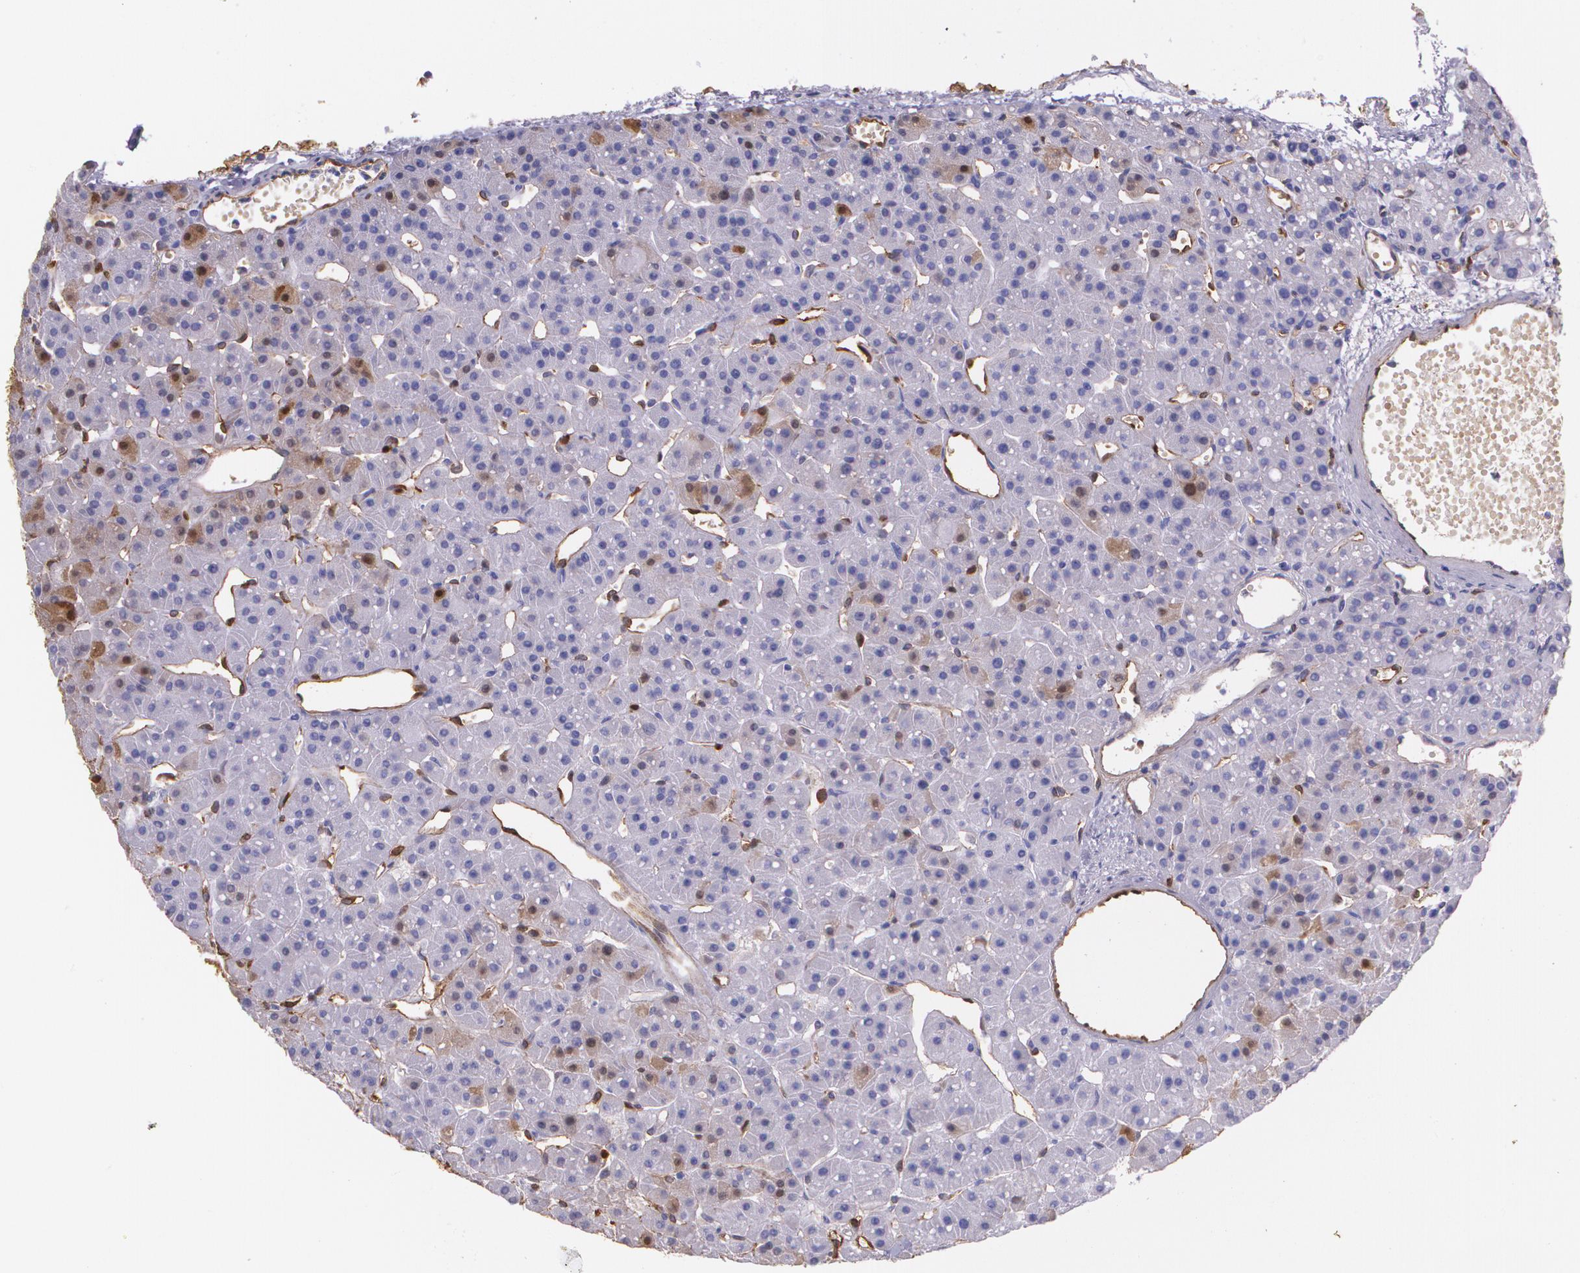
{"staining": {"intensity": "moderate", "quantity": ">75%", "location": "cytoplasmic/membranous"}, "tissue": "parathyroid gland", "cell_type": "Glandular cells", "image_type": "normal", "snomed": [{"axis": "morphology", "description": "Normal tissue, NOS"}, {"axis": "topography", "description": "Parathyroid gland"}], "caption": "The micrograph exhibits immunohistochemical staining of benign parathyroid gland. There is moderate cytoplasmic/membranous expression is identified in approximately >75% of glandular cells. The protein of interest is shown in brown color, while the nuclei are stained blue.", "gene": "MMP2", "patient": {"sex": "female", "age": 76}}